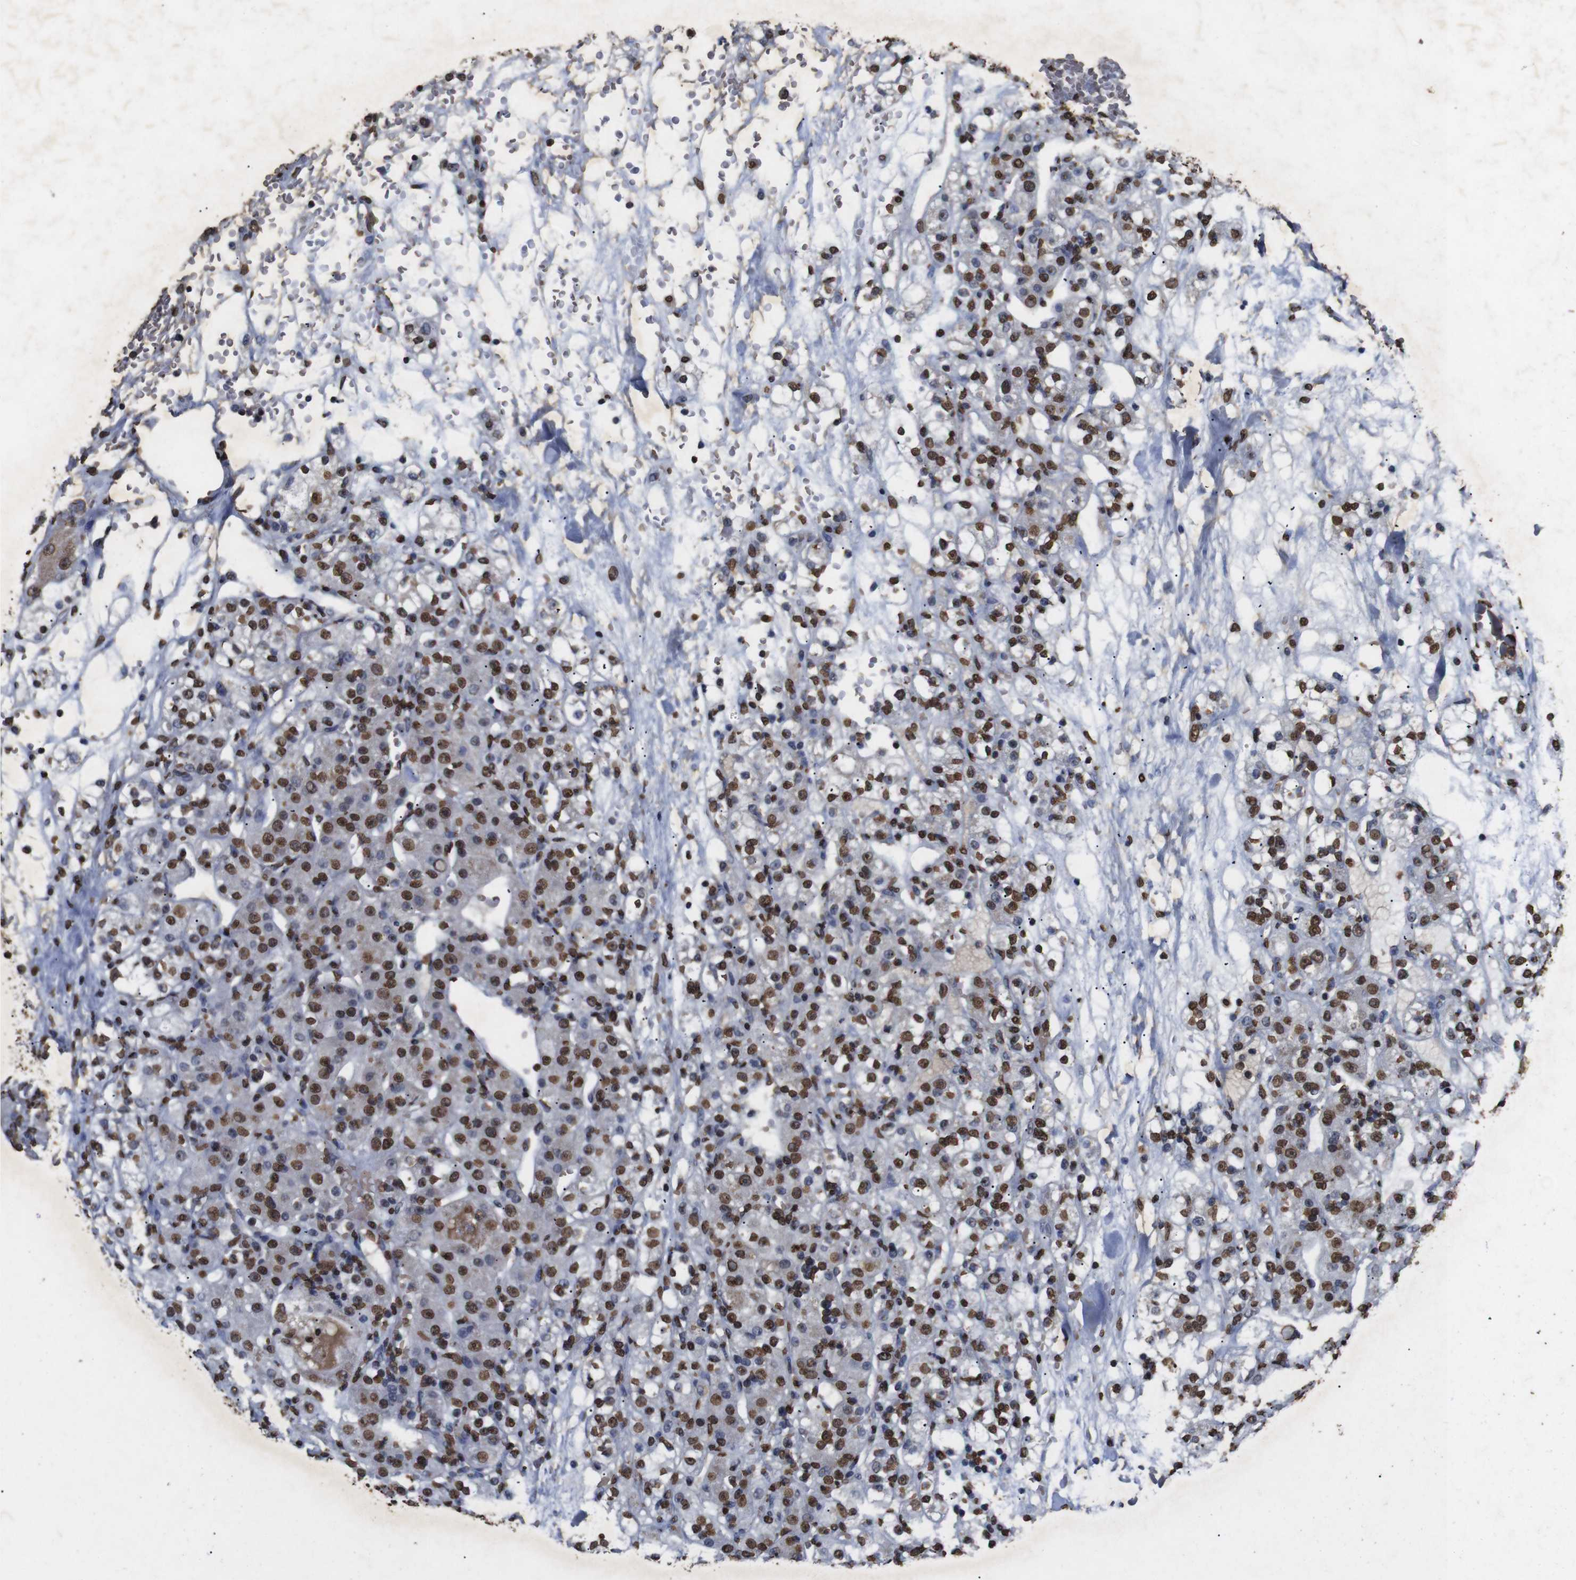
{"staining": {"intensity": "moderate", "quantity": ">75%", "location": "nuclear"}, "tissue": "renal cancer", "cell_type": "Tumor cells", "image_type": "cancer", "snomed": [{"axis": "morphology", "description": "Normal tissue, NOS"}, {"axis": "morphology", "description": "Adenocarcinoma, NOS"}, {"axis": "topography", "description": "Kidney"}], "caption": "A photomicrograph showing moderate nuclear positivity in about >75% of tumor cells in adenocarcinoma (renal), as visualized by brown immunohistochemical staining.", "gene": "MDM2", "patient": {"sex": "male", "age": 61}}